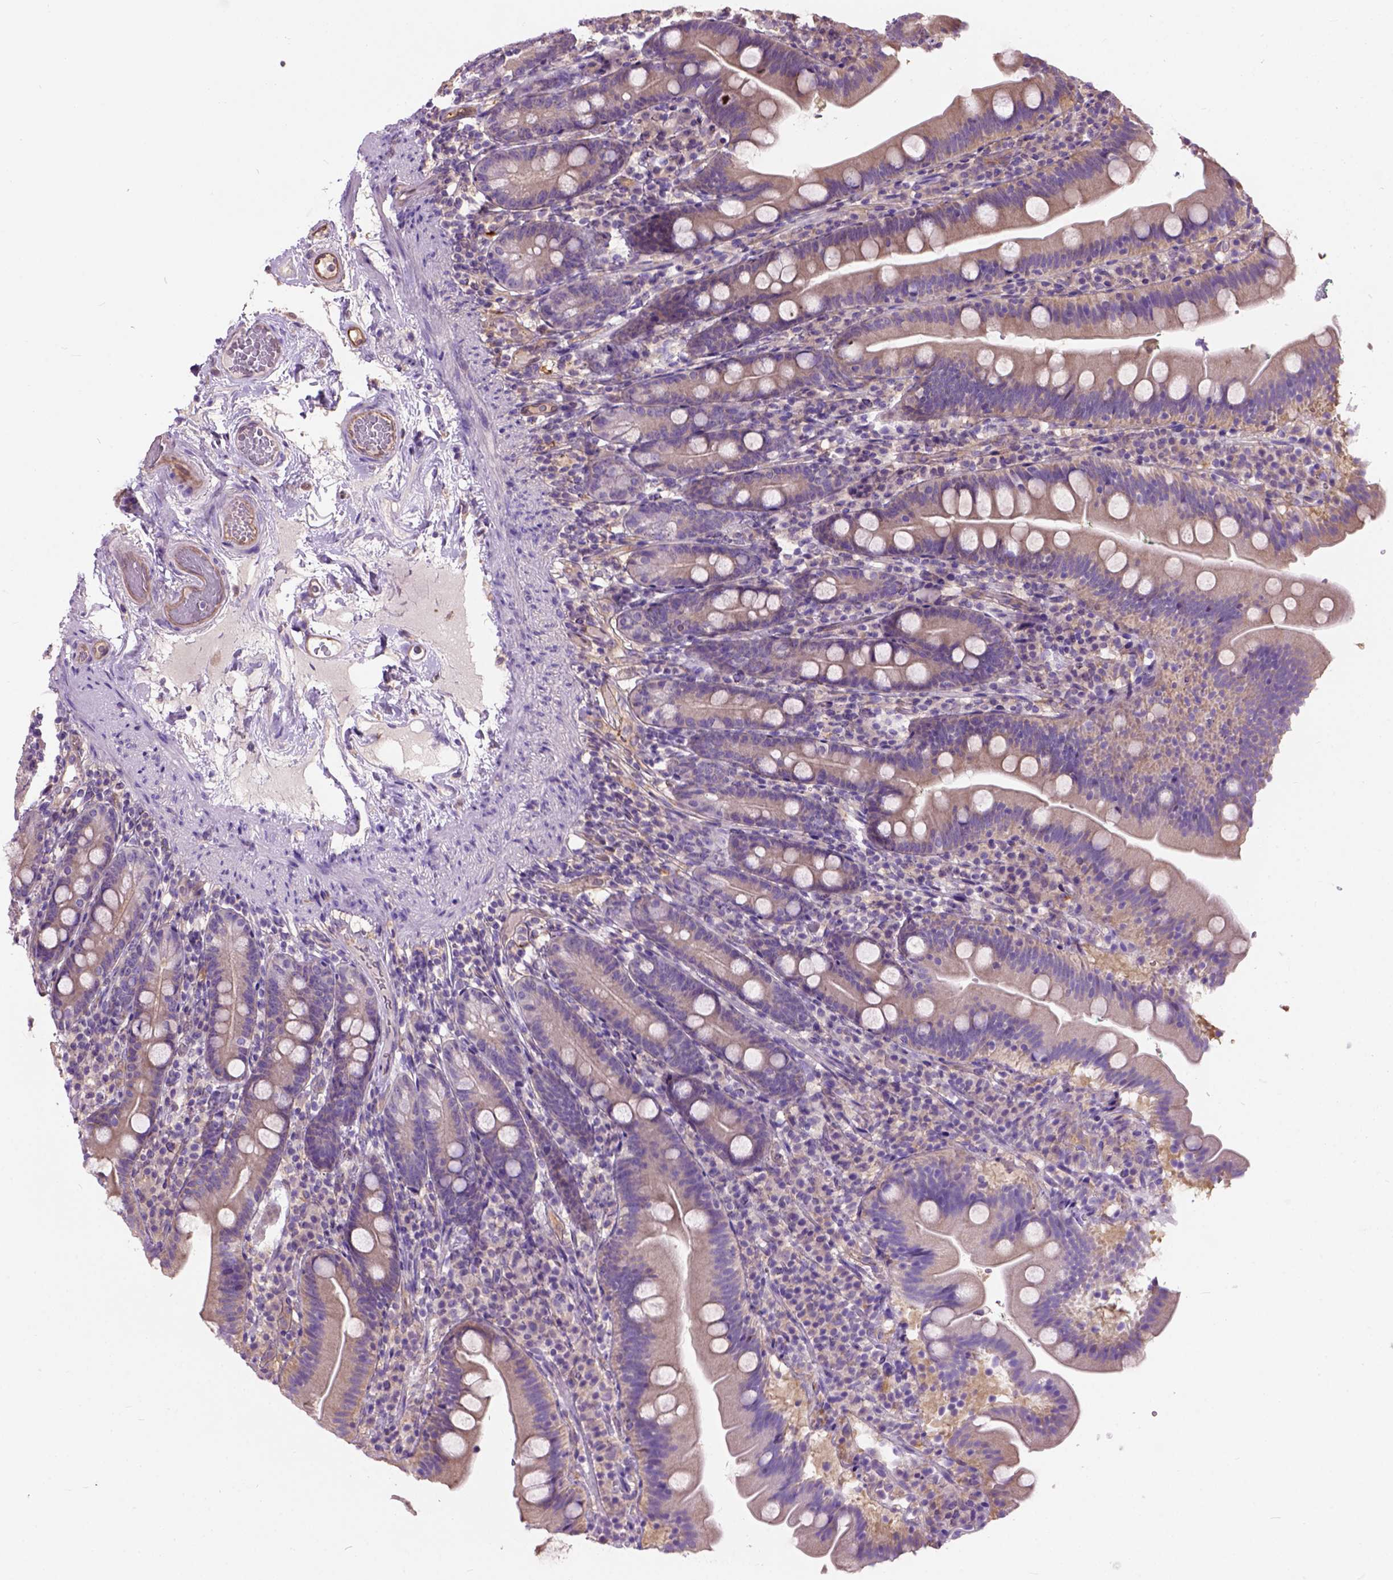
{"staining": {"intensity": "negative", "quantity": "none", "location": "none"}, "tissue": "duodenum", "cell_type": "Glandular cells", "image_type": "normal", "snomed": [{"axis": "morphology", "description": "Normal tissue, NOS"}, {"axis": "topography", "description": "Duodenum"}], "caption": "IHC histopathology image of benign duodenum stained for a protein (brown), which displays no positivity in glandular cells.", "gene": "SEMA4F", "patient": {"sex": "female", "age": 67}}